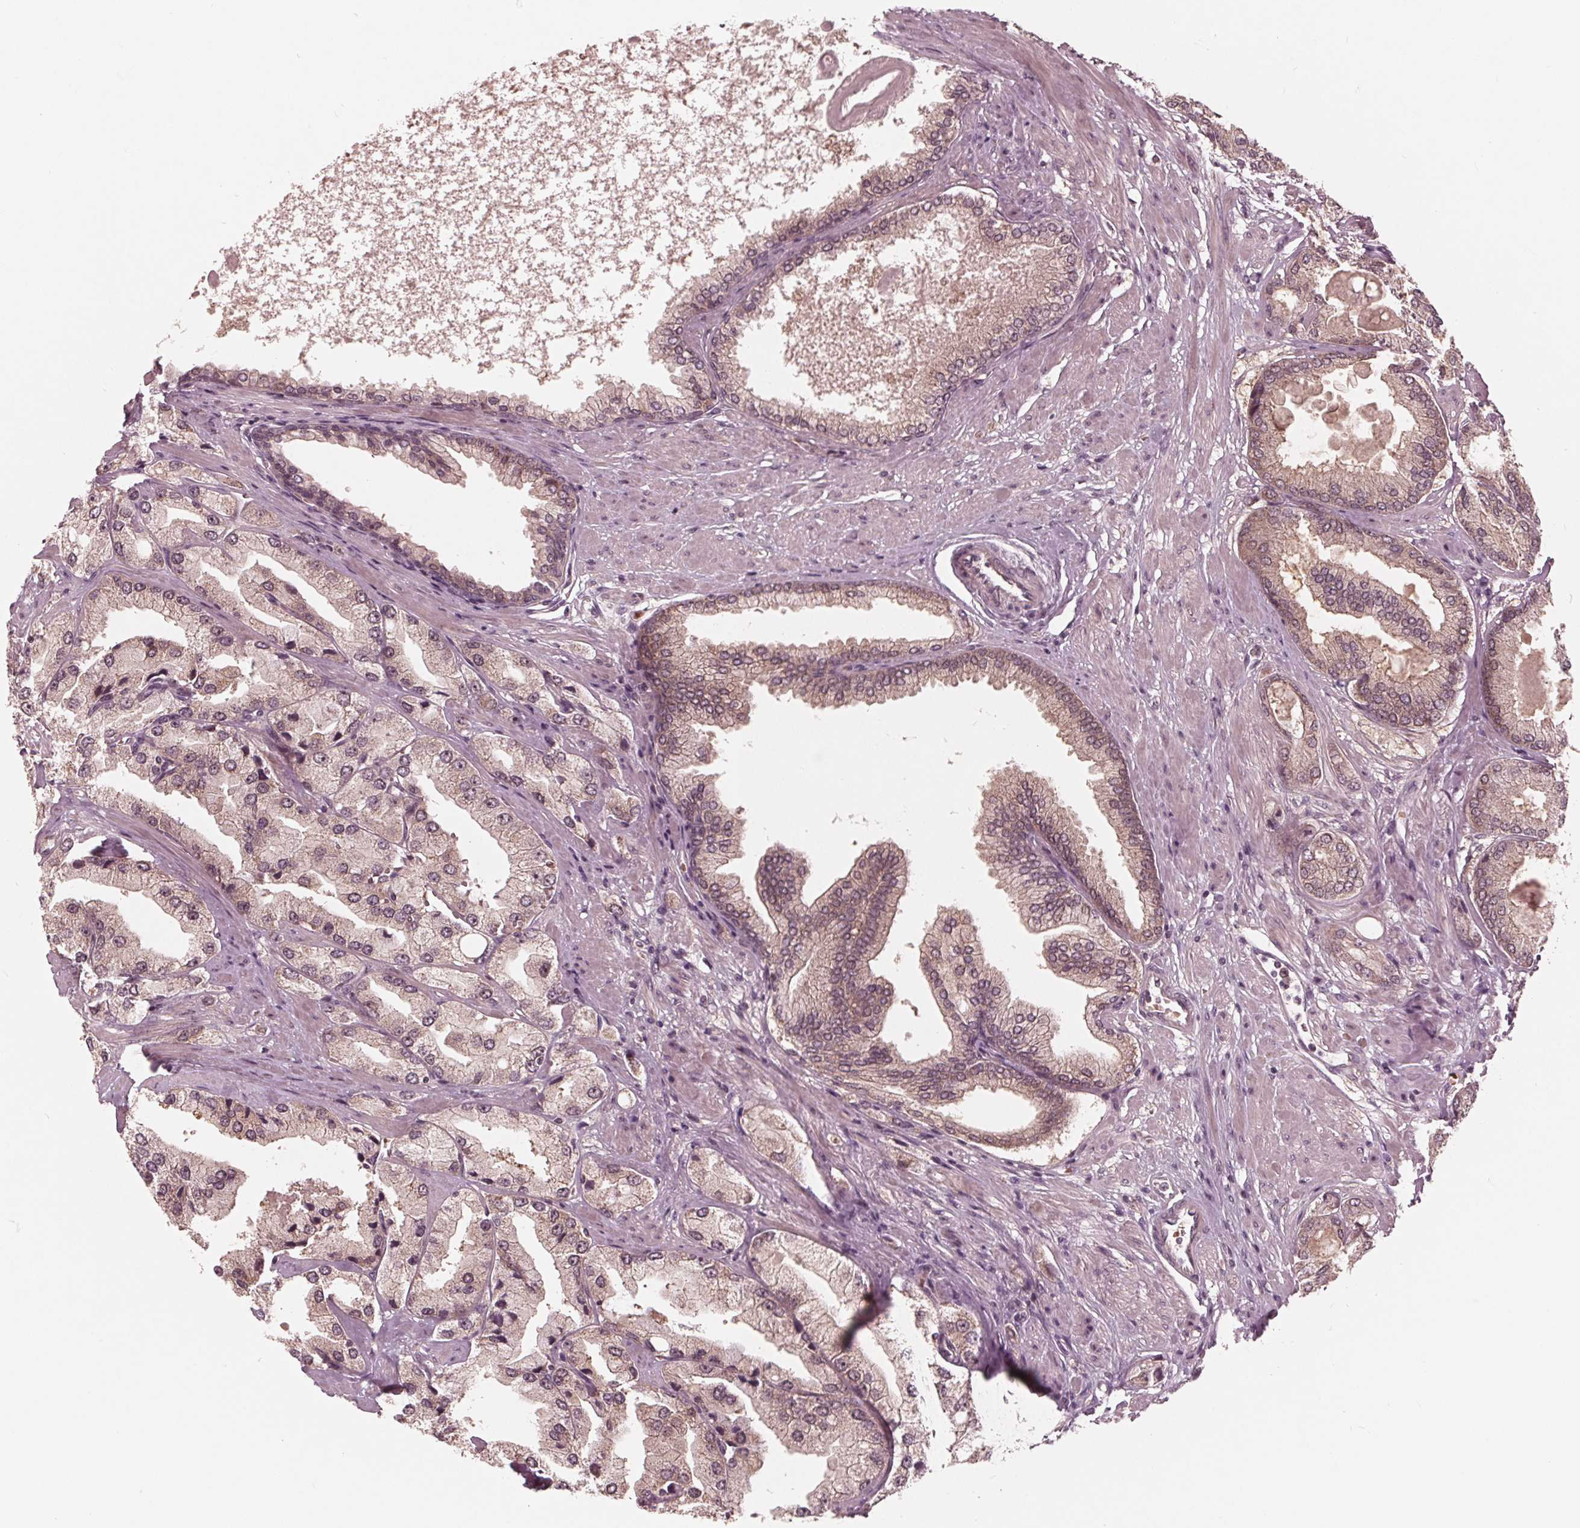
{"staining": {"intensity": "weak", "quantity": "<25%", "location": "cytoplasmic/membranous"}, "tissue": "prostate cancer", "cell_type": "Tumor cells", "image_type": "cancer", "snomed": [{"axis": "morphology", "description": "Adenocarcinoma, High grade"}, {"axis": "topography", "description": "Prostate"}], "caption": "DAB immunohistochemical staining of high-grade adenocarcinoma (prostate) reveals no significant staining in tumor cells.", "gene": "UBALD1", "patient": {"sex": "male", "age": 68}}